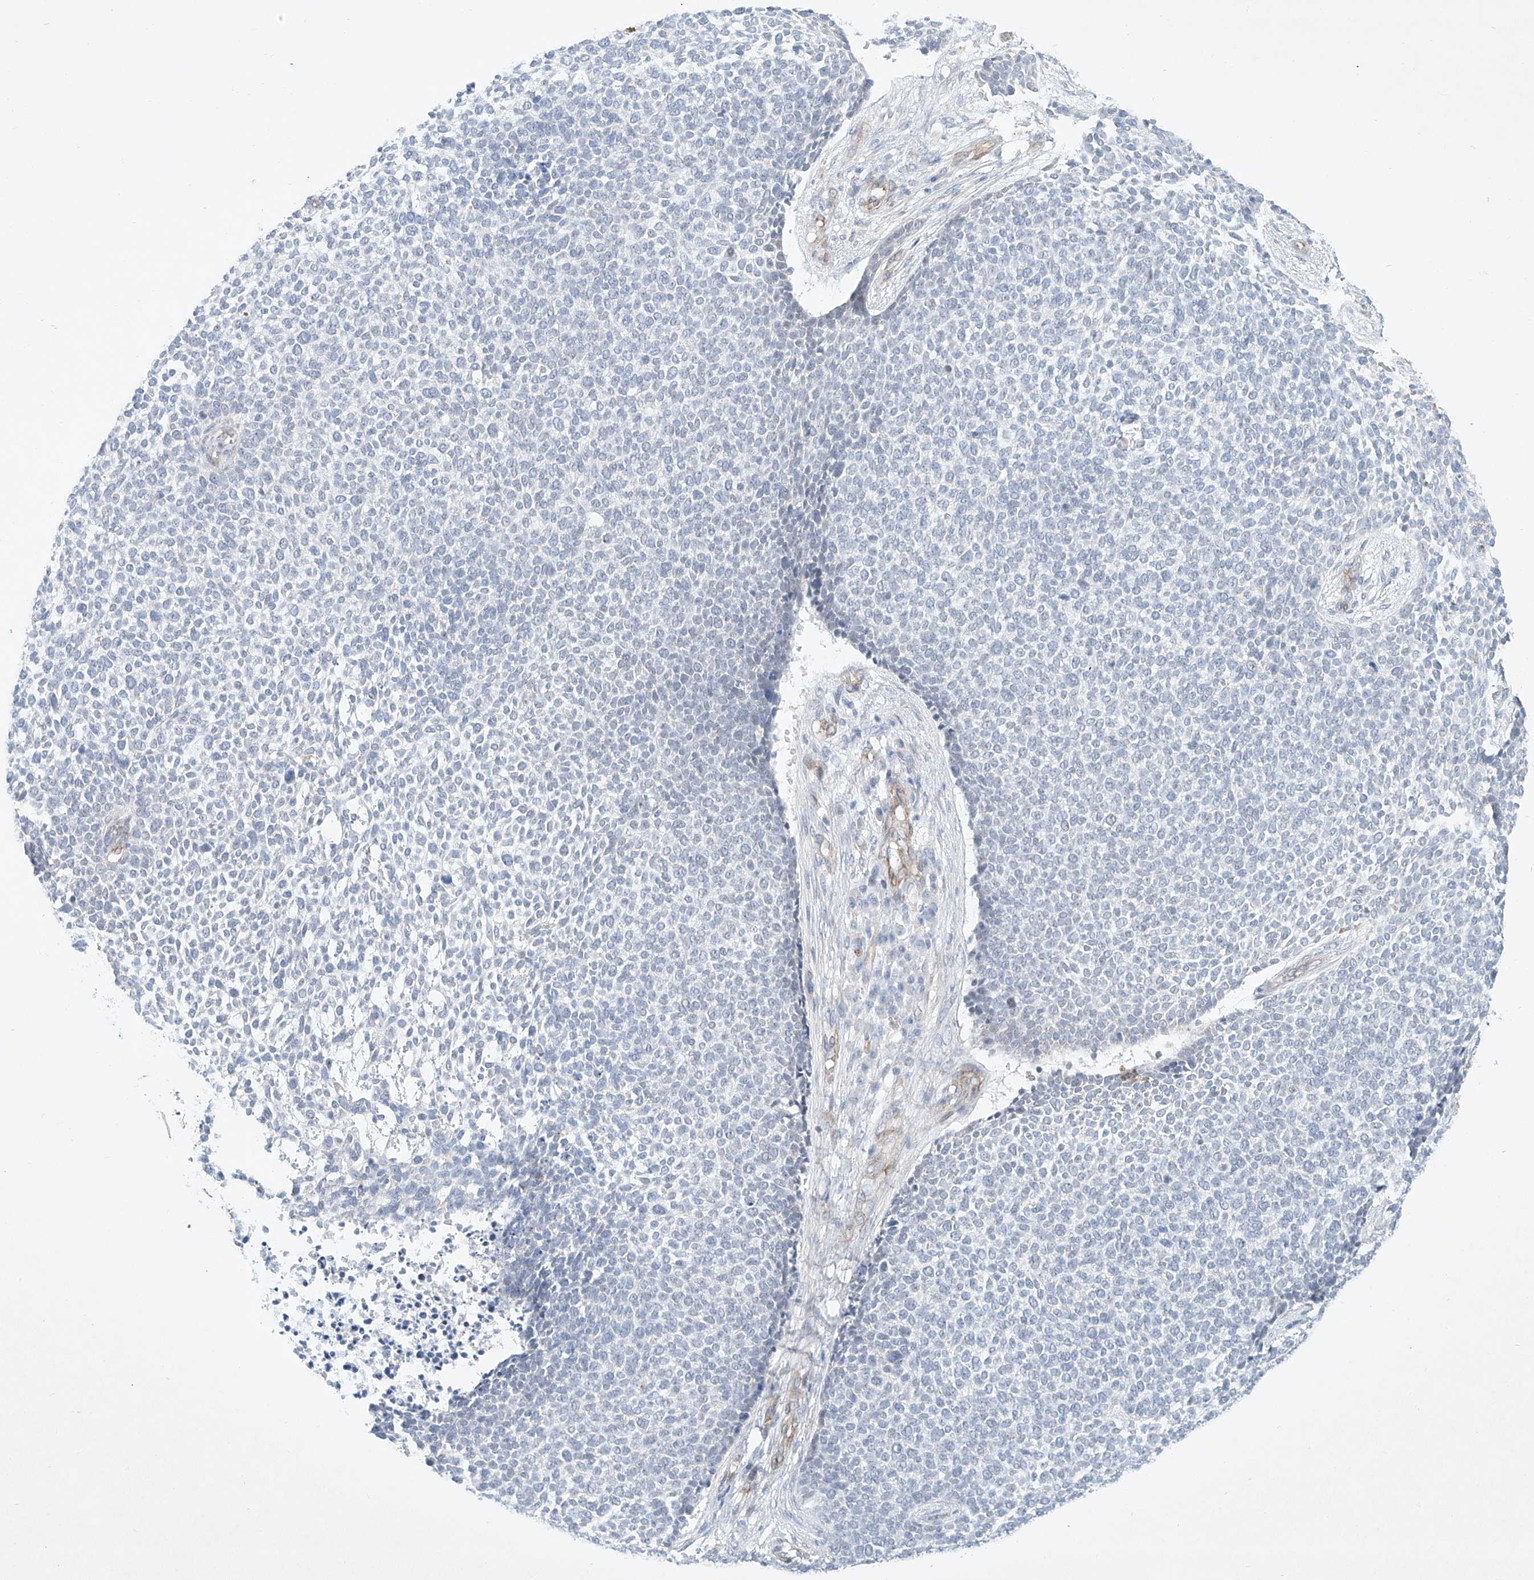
{"staining": {"intensity": "negative", "quantity": "none", "location": "none"}, "tissue": "skin cancer", "cell_type": "Tumor cells", "image_type": "cancer", "snomed": [{"axis": "morphology", "description": "Basal cell carcinoma"}, {"axis": "topography", "description": "Skin"}], "caption": "Basal cell carcinoma (skin) was stained to show a protein in brown. There is no significant expression in tumor cells.", "gene": "REEP2", "patient": {"sex": "female", "age": 84}}